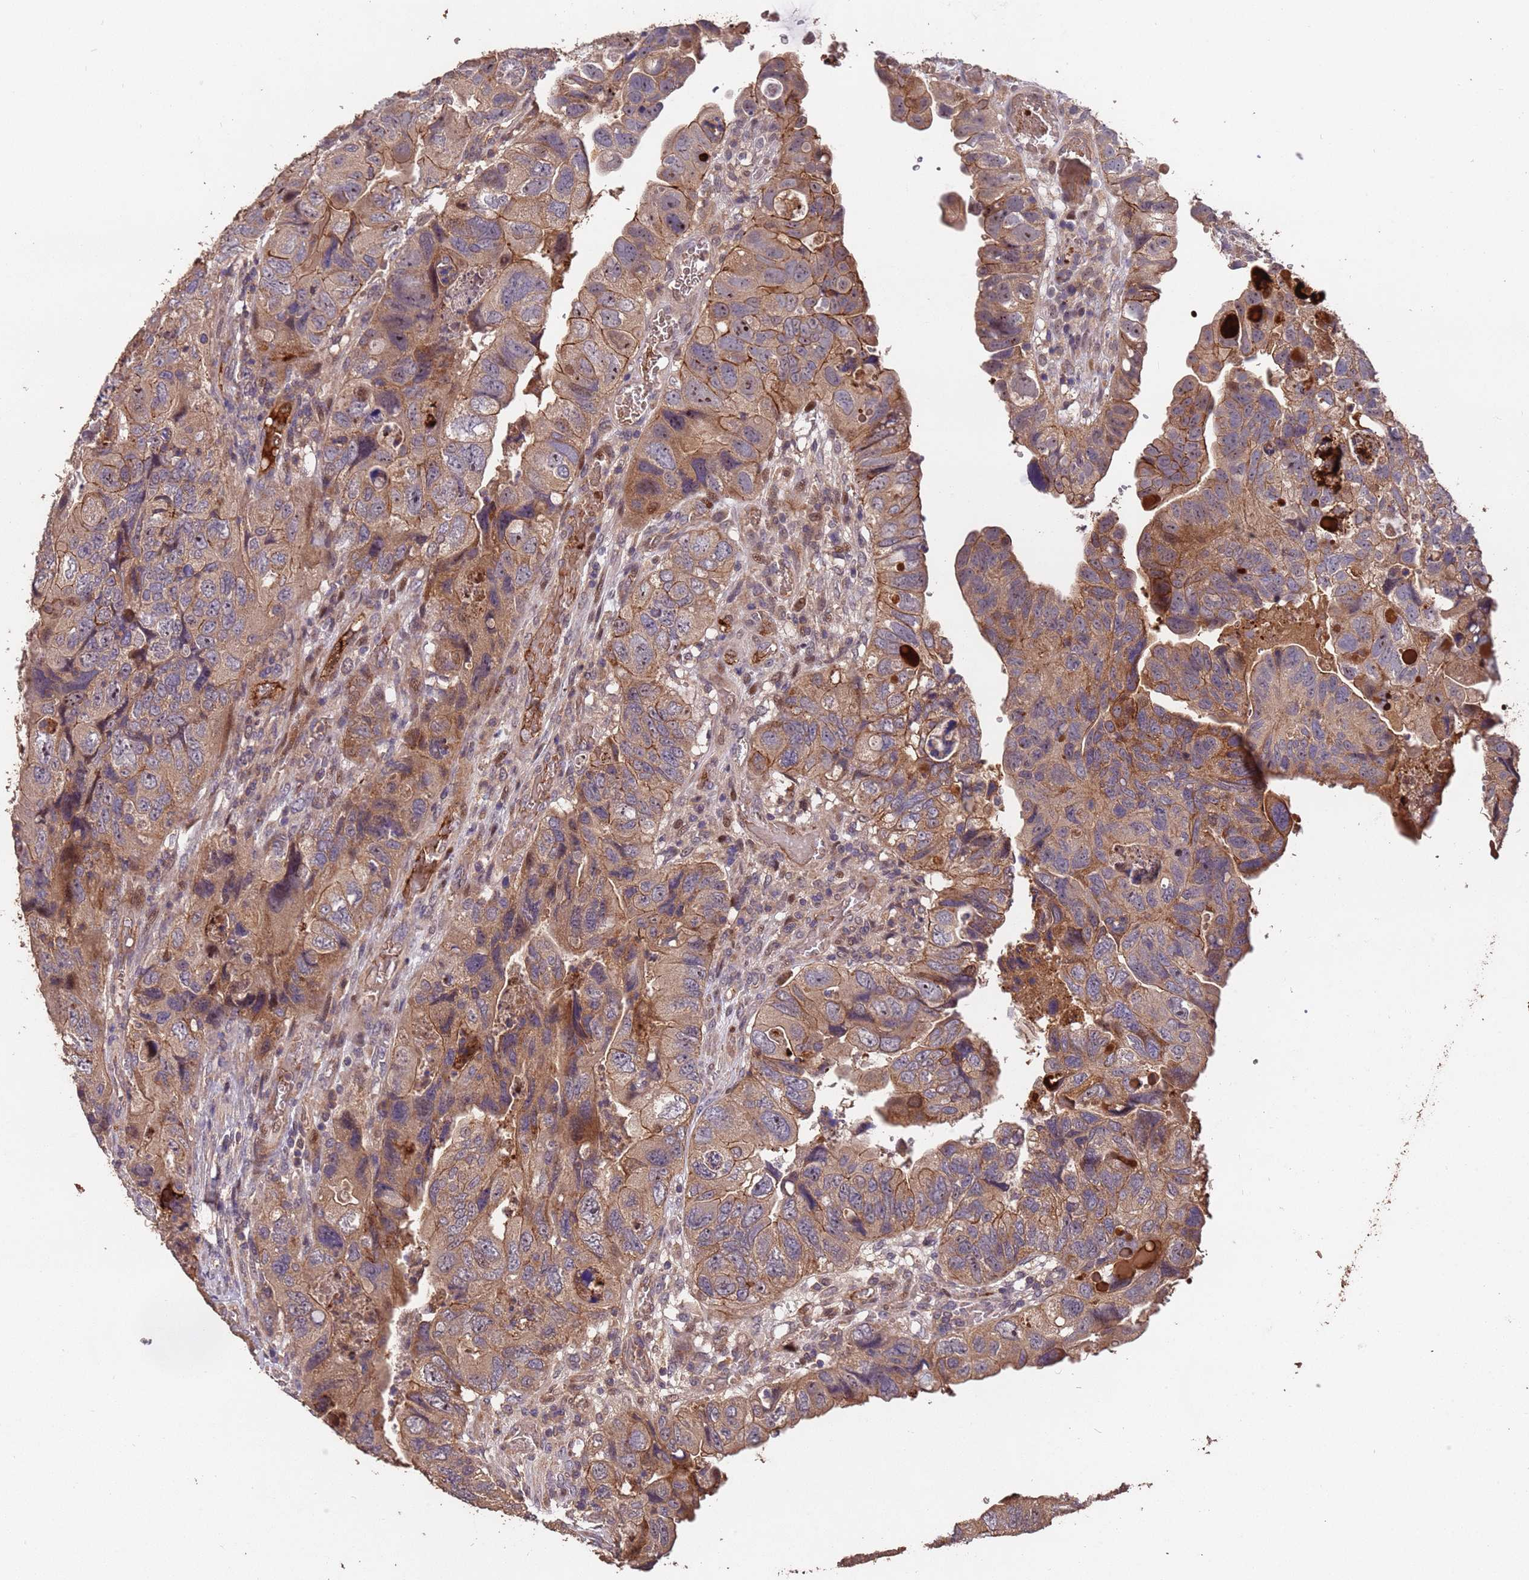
{"staining": {"intensity": "moderate", "quantity": "25%-75%", "location": "cytoplasmic/membranous"}, "tissue": "colorectal cancer", "cell_type": "Tumor cells", "image_type": "cancer", "snomed": [{"axis": "morphology", "description": "Adenocarcinoma, NOS"}, {"axis": "topography", "description": "Rectum"}], "caption": "Colorectal adenocarcinoma stained for a protein (brown) displays moderate cytoplasmic/membranous positive positivity in approximately 25%-75% of tumor cells.", "gene": "CCDC184", "patient": {"sex": "male", "age": 63}}